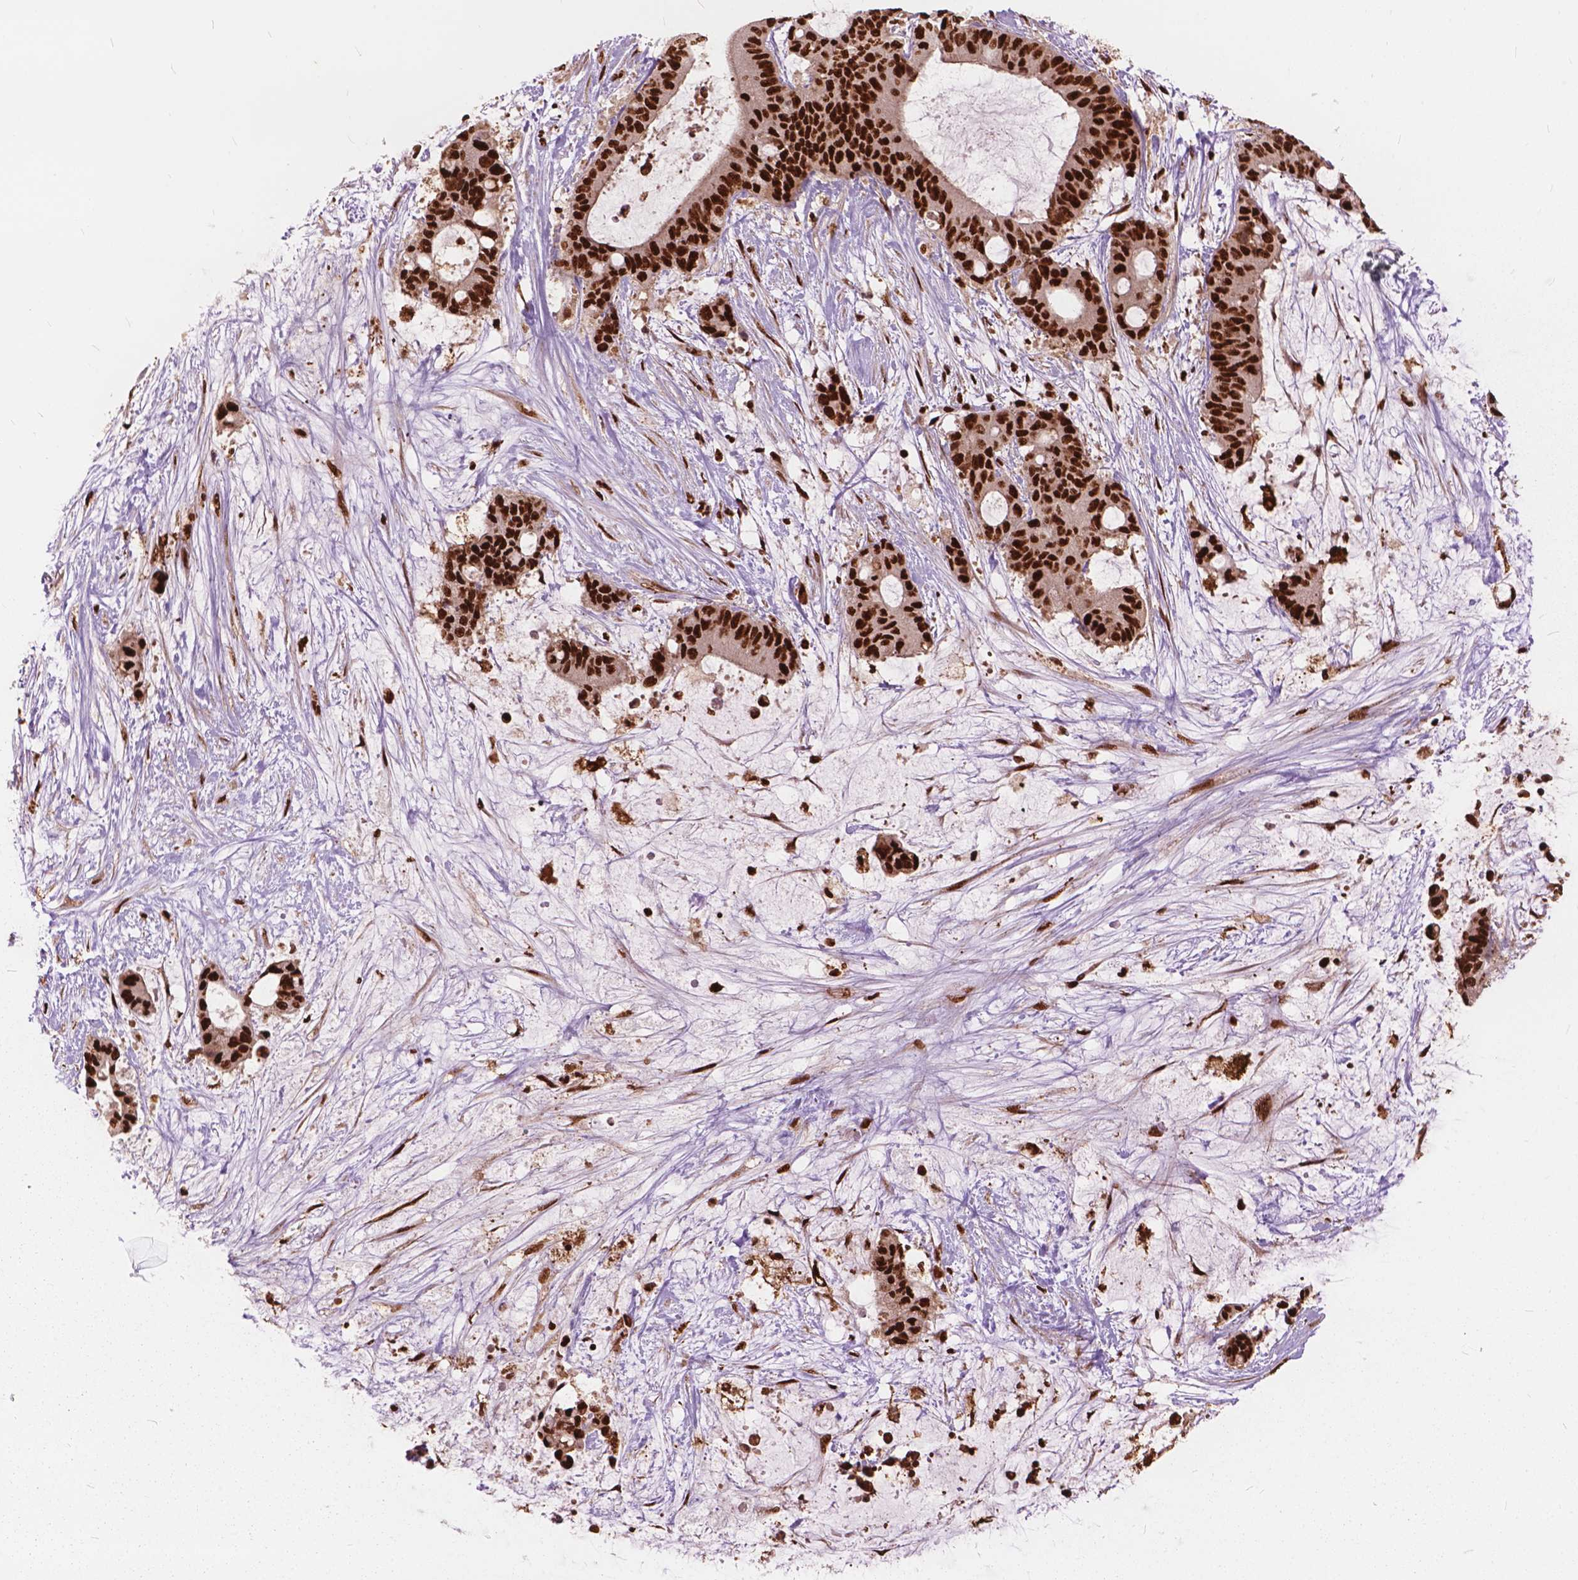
{"staining": {"intensity": "strong", "quantity": ">75%", "location": "nuclear"}, "tissue": "liver cancer", "cell_type": "Tumor cells", "image_type": "cancer", "snomed": [{"axis": "morphology", "description": "Normal tissue, NOS"}, {"axis": "morphology", "description": "Cholangiocarcinoma"}, {"axis": "topography", "description": "Liver"}, {"axis": "topography", "description": "Peripheral nerve tissue"}], "caption": "Protein expression analysis of human liver cholangiocarcinoma reveals strong nuclear positivity in approximately >75% of tumor cells. (DAB = brown stain, brightfield microscopy at high magnification).", "gene": "ANP32B", "patient": {"sex": "female", "age": 73}}